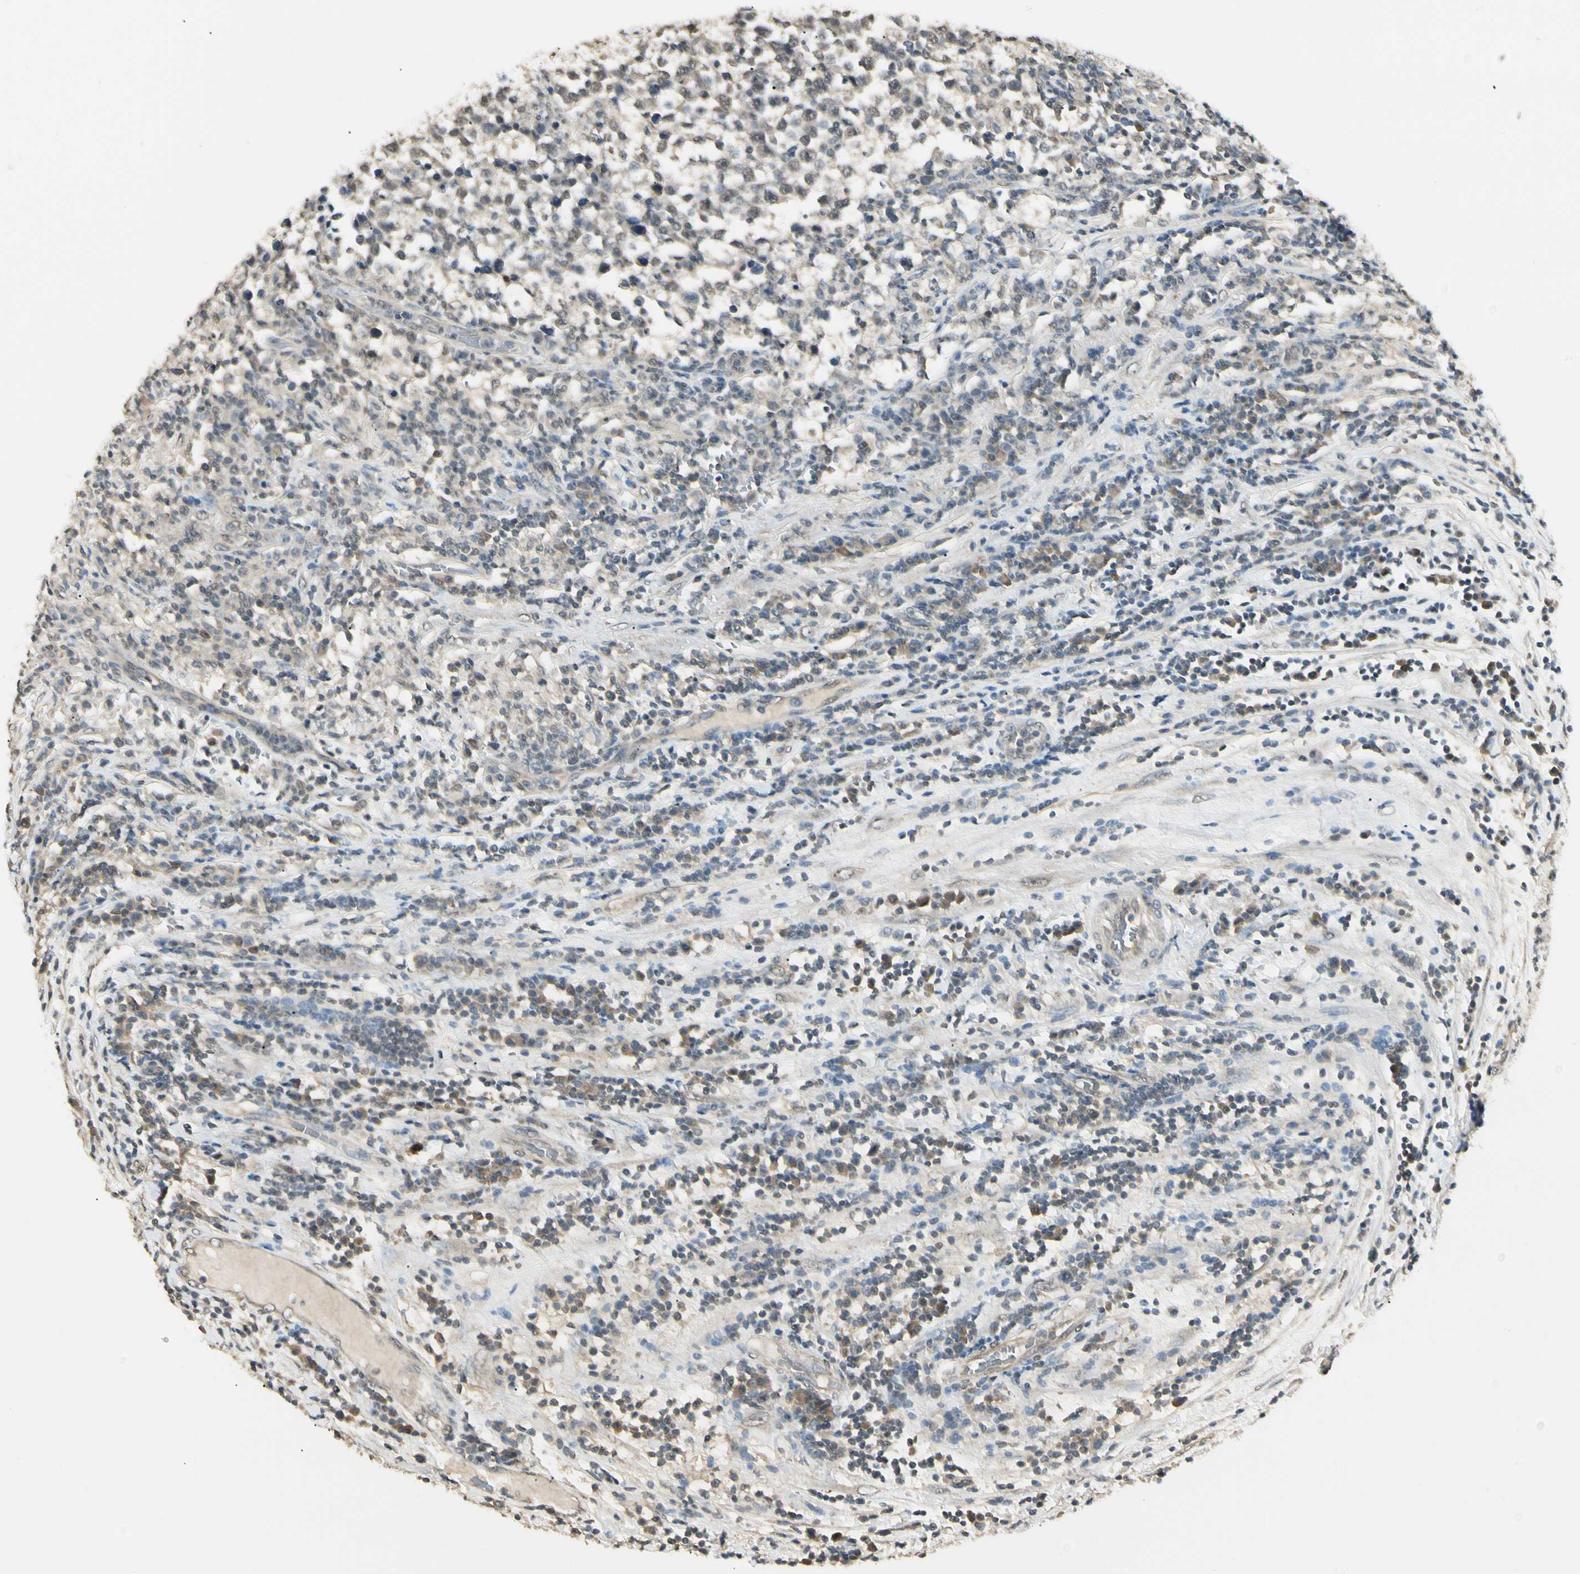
{"staining": {"intensity": "weak", "quantity": "25%-75%", "location": "cytoplasmic/membranous"}, "tissue": "testis cancer", "cell_type": "Tumor cells", "image_type": "cancer", "snomed": [{"axis": "morphology", "description": "Seminoma, NOS"}, {"axis": "topography", "description": "Testis"}], "caption": "Protein expression analysis of human testis seminoma reveals weak cytoplasmic/membranous positivity in about 25%-75% of tumor cells.", "gene": "SGCA", "patient": {"sex": "male", "age": 43}}